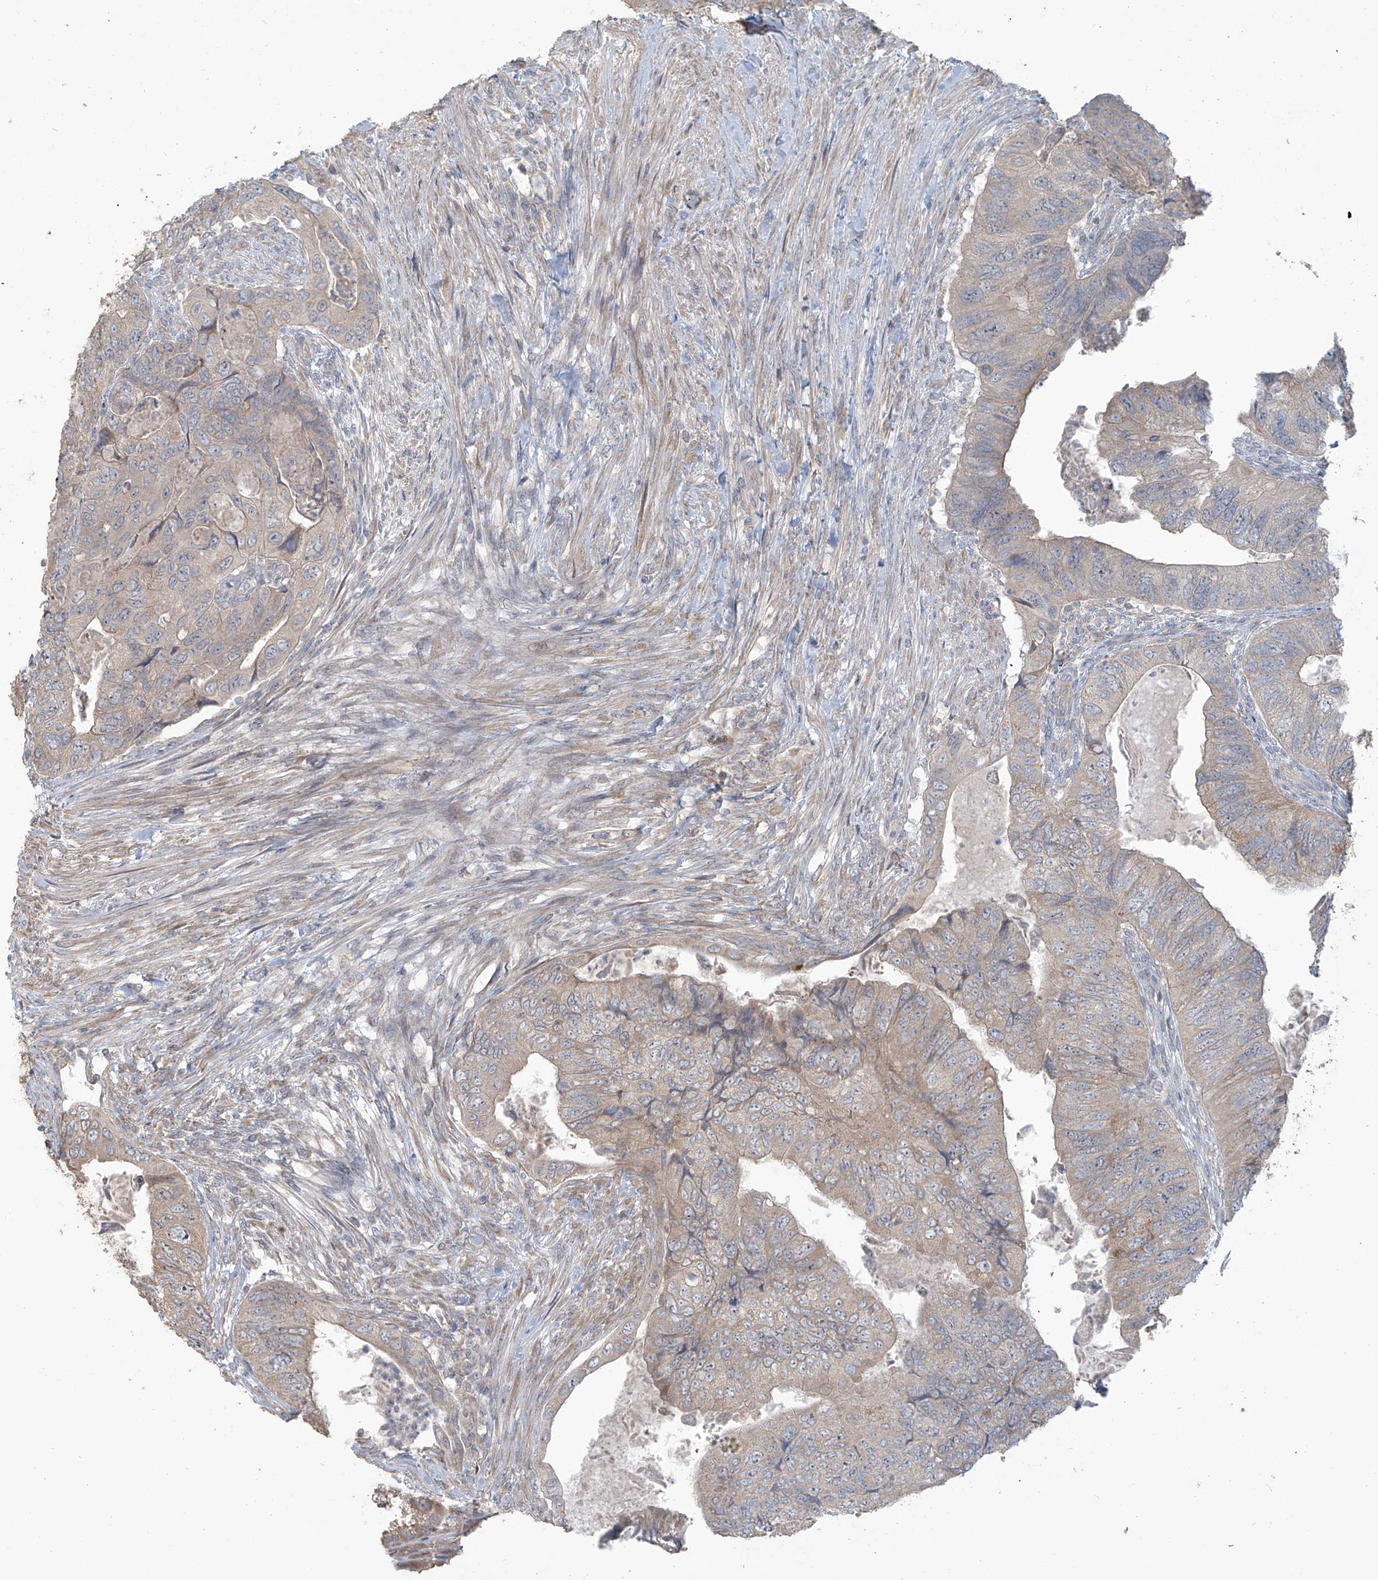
{"staining": {"intensity": "weak", "quantity": "<25%", "location": "cytoplasmic/membranous"}, "tissue": "colorectal cancer", "cell_type": "Tumor cells", "image_type": "cancer", "snomed": [{"axis": "morphology", "description": "Adenocarcinoma, NOS"}, {"axis": "topography", "description": "Rectum"}], "caption": "DAB immunohistochemical staining of colorectal cancer displays no significant positivity in tumor cells. The staining is performed using DAB brown chromogen with nuclei counter-stained in using hematoxylin.", "gene": "MAGIX", "patient": {"sex": "male", "age": 63}}